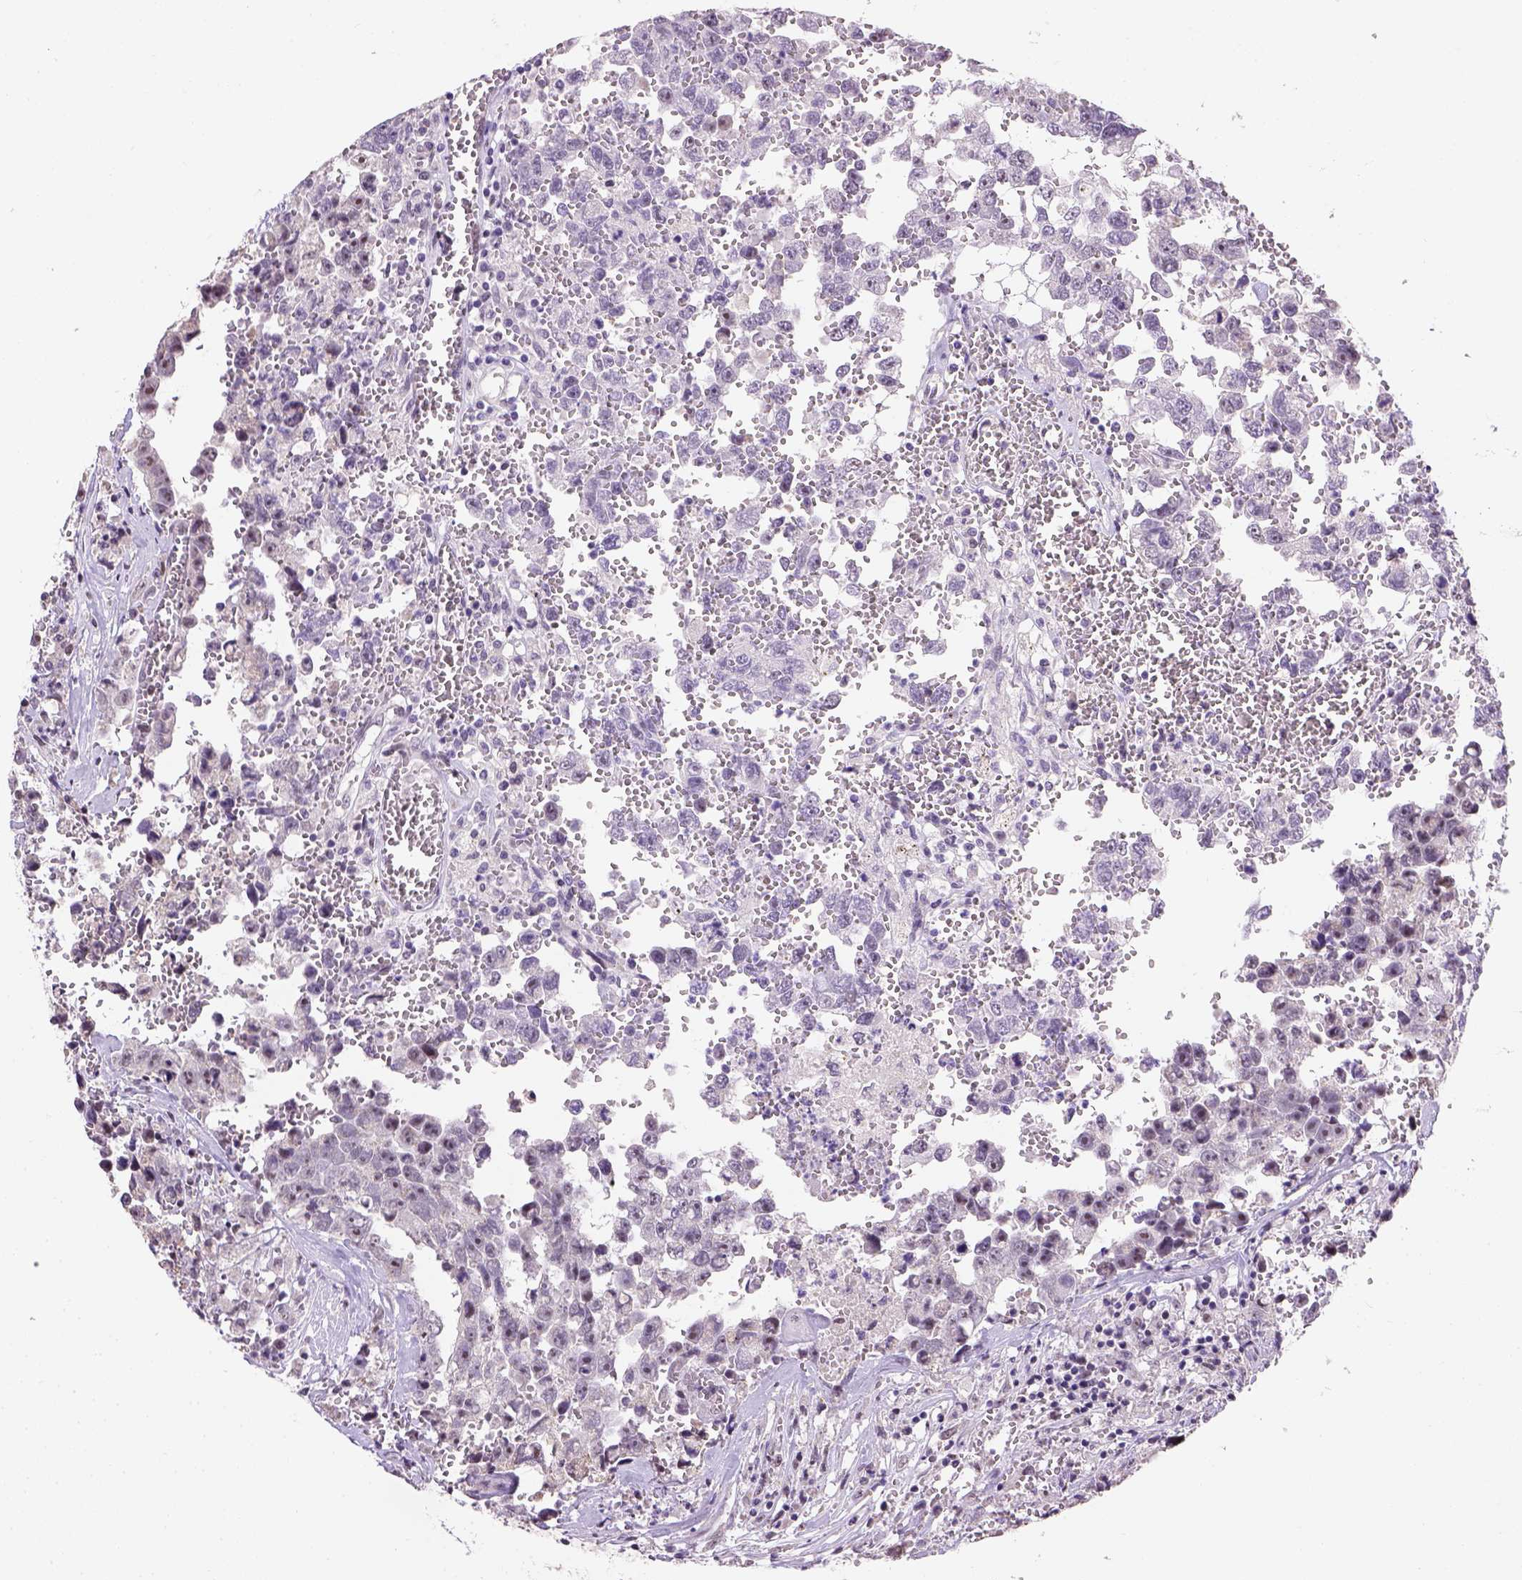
{"staining": {"intensity": "strong", "quantity": "<25%", "location": "nuclear"}, "tissue": "testis cancer", "cell_type": "Tumor cells", "image_type": "cancer", "snomed": [{"axis": "morphology", "description": "Carcinoma, Embryonal, NOS"}, {"axis": "topography", "description": "Testis"}], "caption": "Strong nuclear positivity for a protein is appreciated in about <25% of tumor cells of testis cancer using IHC.", "gene": "DDX50", "patient": {"sex": "male", "age": 36}}